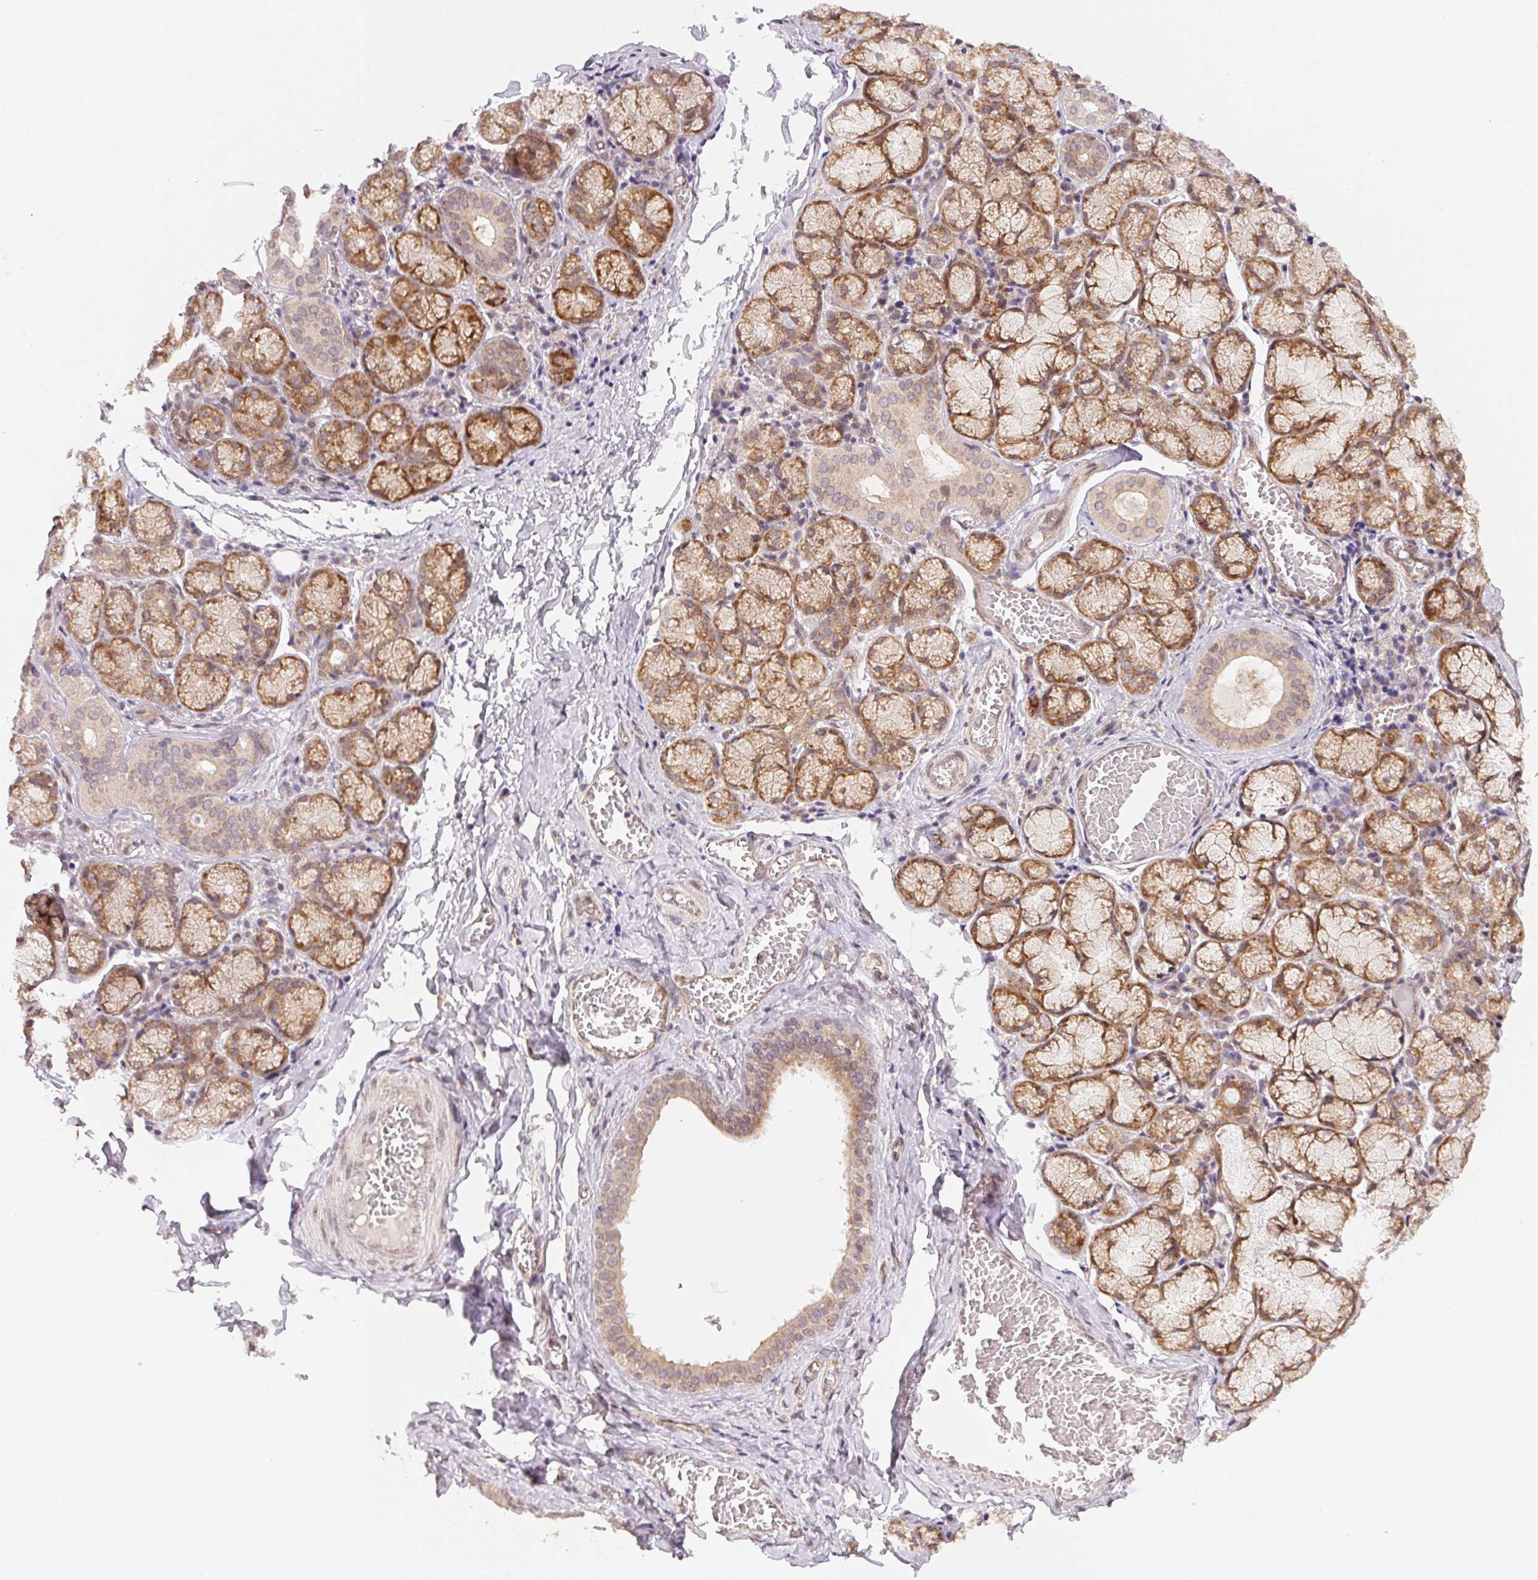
{"staining": {"intensity": "strong", "quantity": ">75%", "location": "cytoplasmic/membranous"}, "tissue": "salivary gland", "cell_type": "Glandular cells", "image_type": "normal", "snomed": [{"axis": "morphology", "description": "Normal tissue, NOS"}, {"axis": "topography", "description": "Salivary gland"}], "caption": "IHC photomicrograph of normal salivary gland: human salivary gland stained using immunohistochemistry (IHC) demonstrates high levels of strong protein expression localized specifically in the cytoplasmic/membranous of glandular cells, appearing as a cytoplasmic/membranous brown color.", "gene": "EI24", "patient": {"sex": "female", "age": 24}}